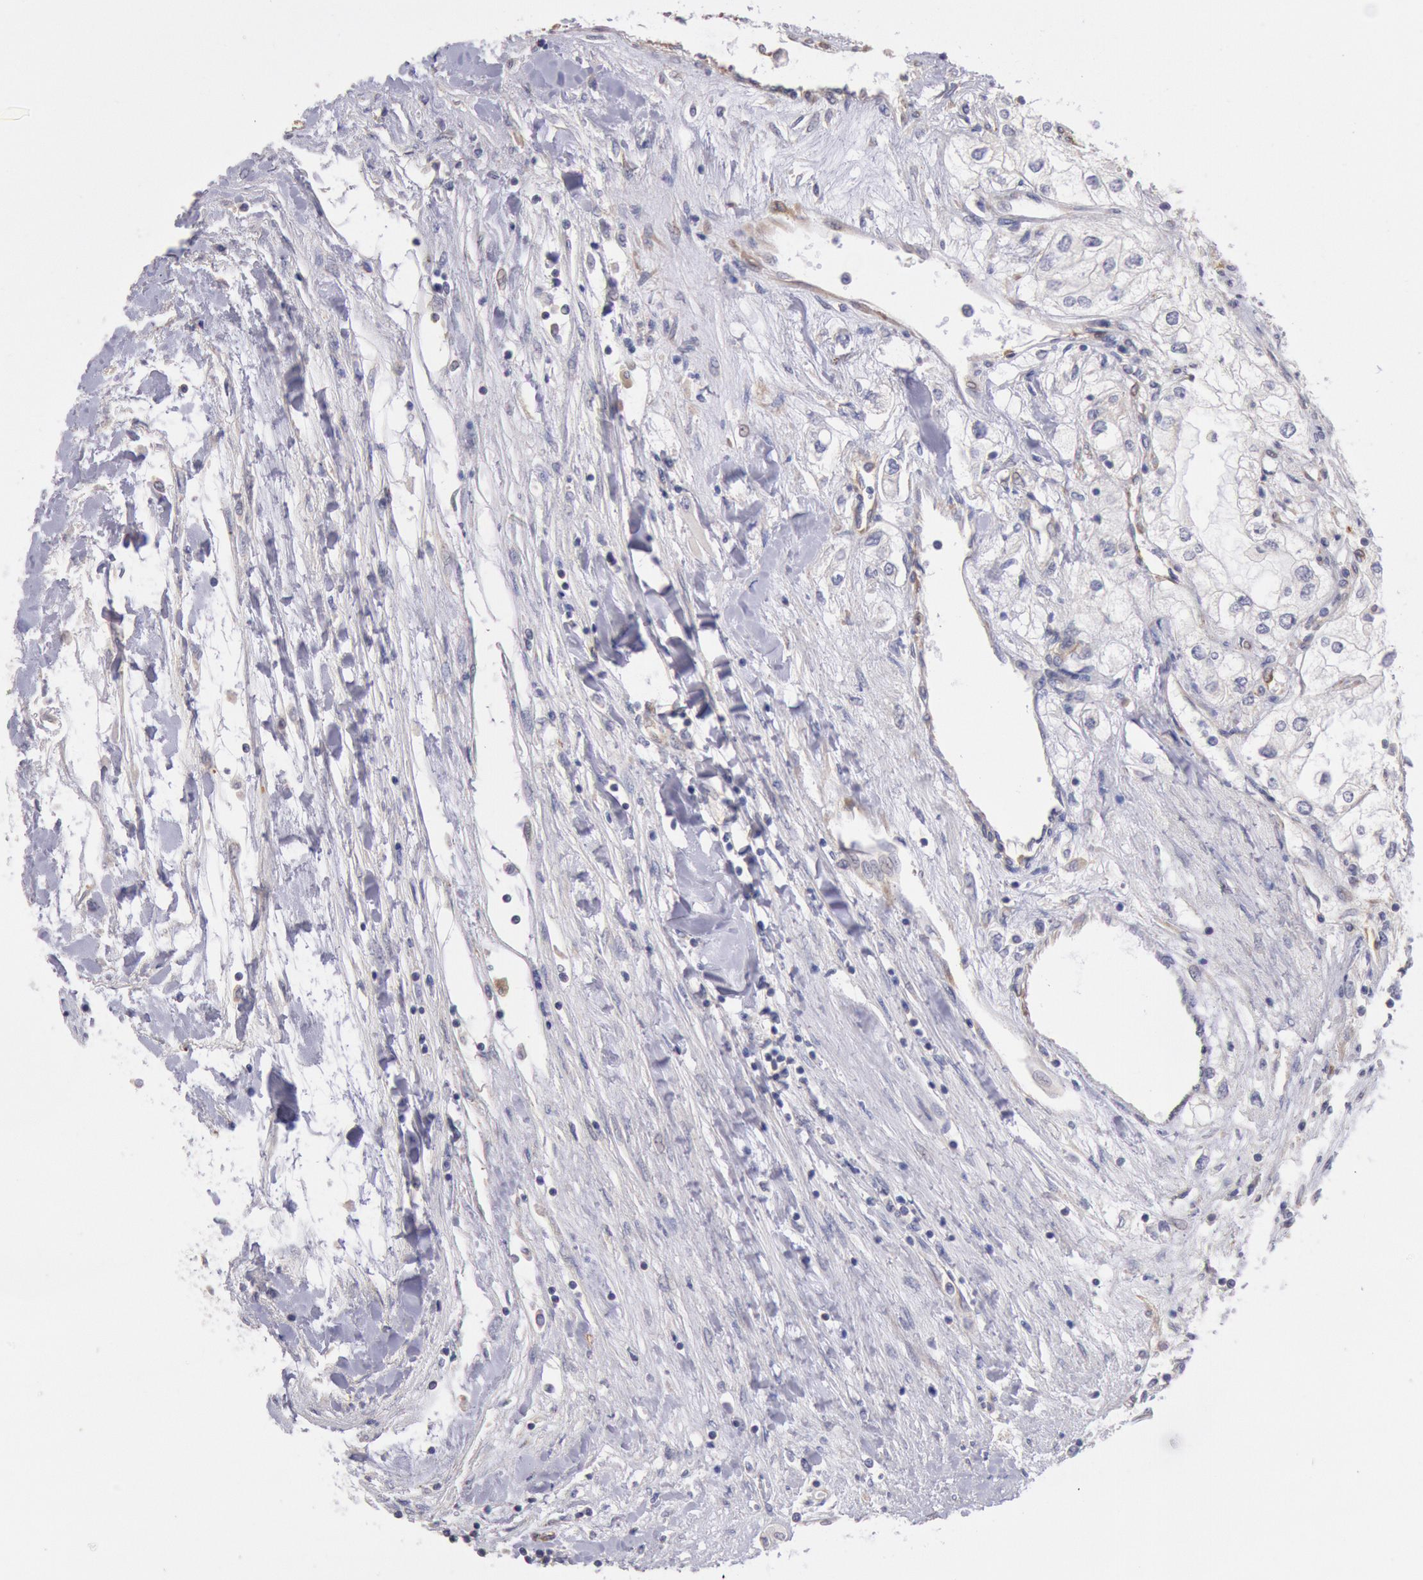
{"staining": {"intensity": "negative", "quantity": "none", "location": "none"}, "tissue": "renal cancer", "cell_type": "Tumor cells", "image_type": "cancer", "snomed": [{"axis": "morphology", "description": "Adenocarcinoma, NOS"}, {"axis": "topography", "description": "Kidney"}], "caption": "Tumor cells are negative for brown protein staining in renal adenocarcinoma. The staining was performed using DAB (3,3'-diaminobenzidine) to visualize the protein expression in brown, while the nuclei were stained in blue with hematoxylin (Magnification: 20x).", "gene": "DRG1", "patient": {"sex": "male", "age": 57}}